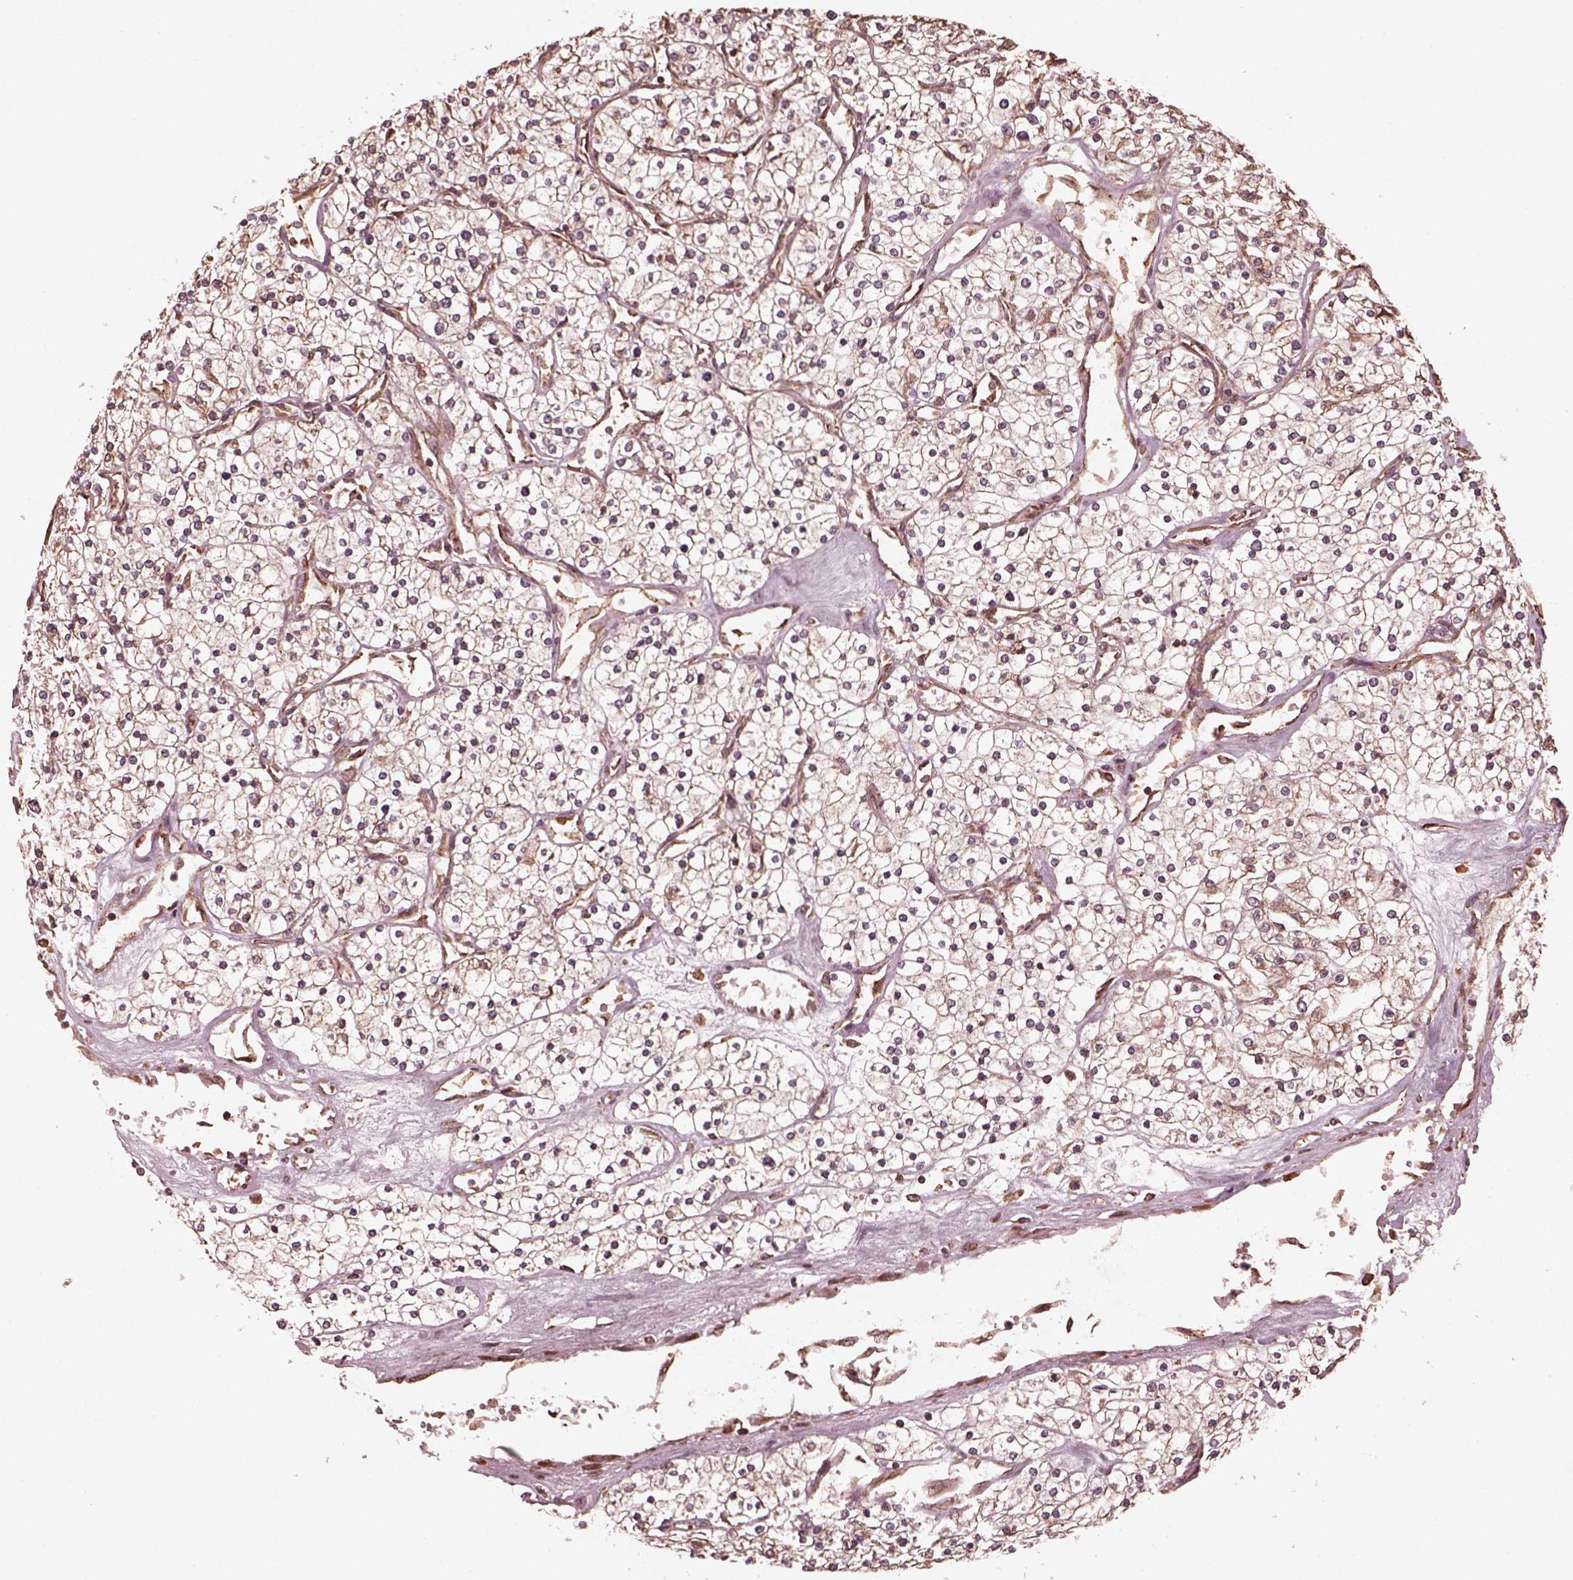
{"staining": {"intensity": "weak", "quantity": ">75%", "location": "cytoplasmic/membranous"}, "tissue": "renal cancer", "cell_type": "Tumor cells", "image_type": "cancer", "snomed": [{"axis": "morphology", "description": "Adenocarcinoma, NOS"}, {"axis": "topography", "description": "Kidney"}], "caption": "Human renal cancer (adenocarcinoma) stained with a protein marker reveals weak staining in tumor cells.", "gene": "ZNF292", "patient": {"sex": "male", "age": 80}}